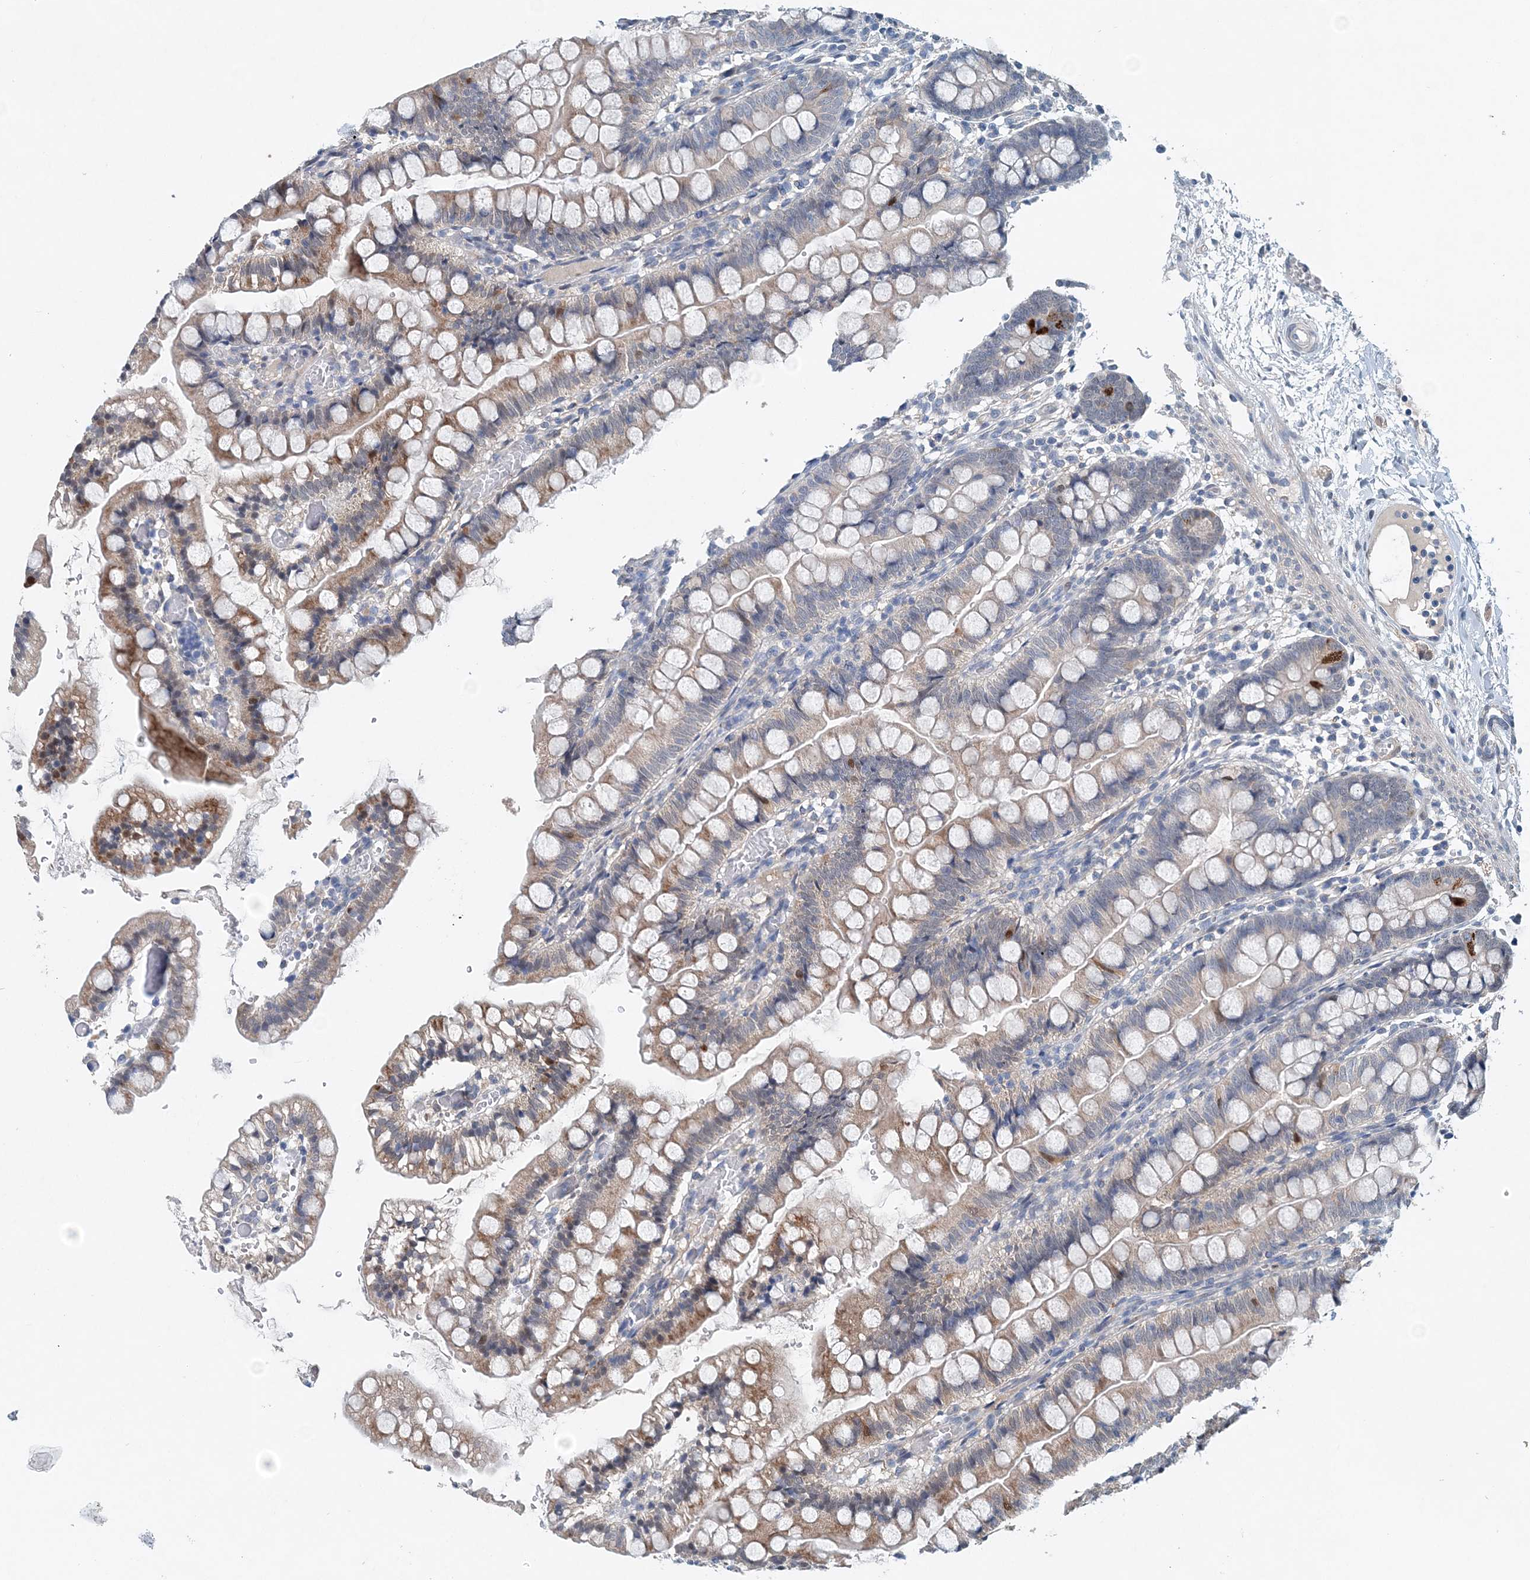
{"staining": {"intensity": "moderate", "quantity": "25%-75%", "location": "cytoplasmic/membranous"}, "tissue": "small intestine", "cell_type": "Glandular cells", "image_type": "normal", "snomed": [{"axis": "morphology", "description": "Normal tissue, NOS"}, {"axis": "morphology", "description": "Developmental malformation"}, {"axis": "topography", "description": "Small intestine"}], "caption": "IHC (DAB) staining of benign small intestine displays moderate cytoplasmic/membranous protein expression in about 25%-75% of glandular cells.", "gene": "PFN2", "patient": {"sex": "male"}}